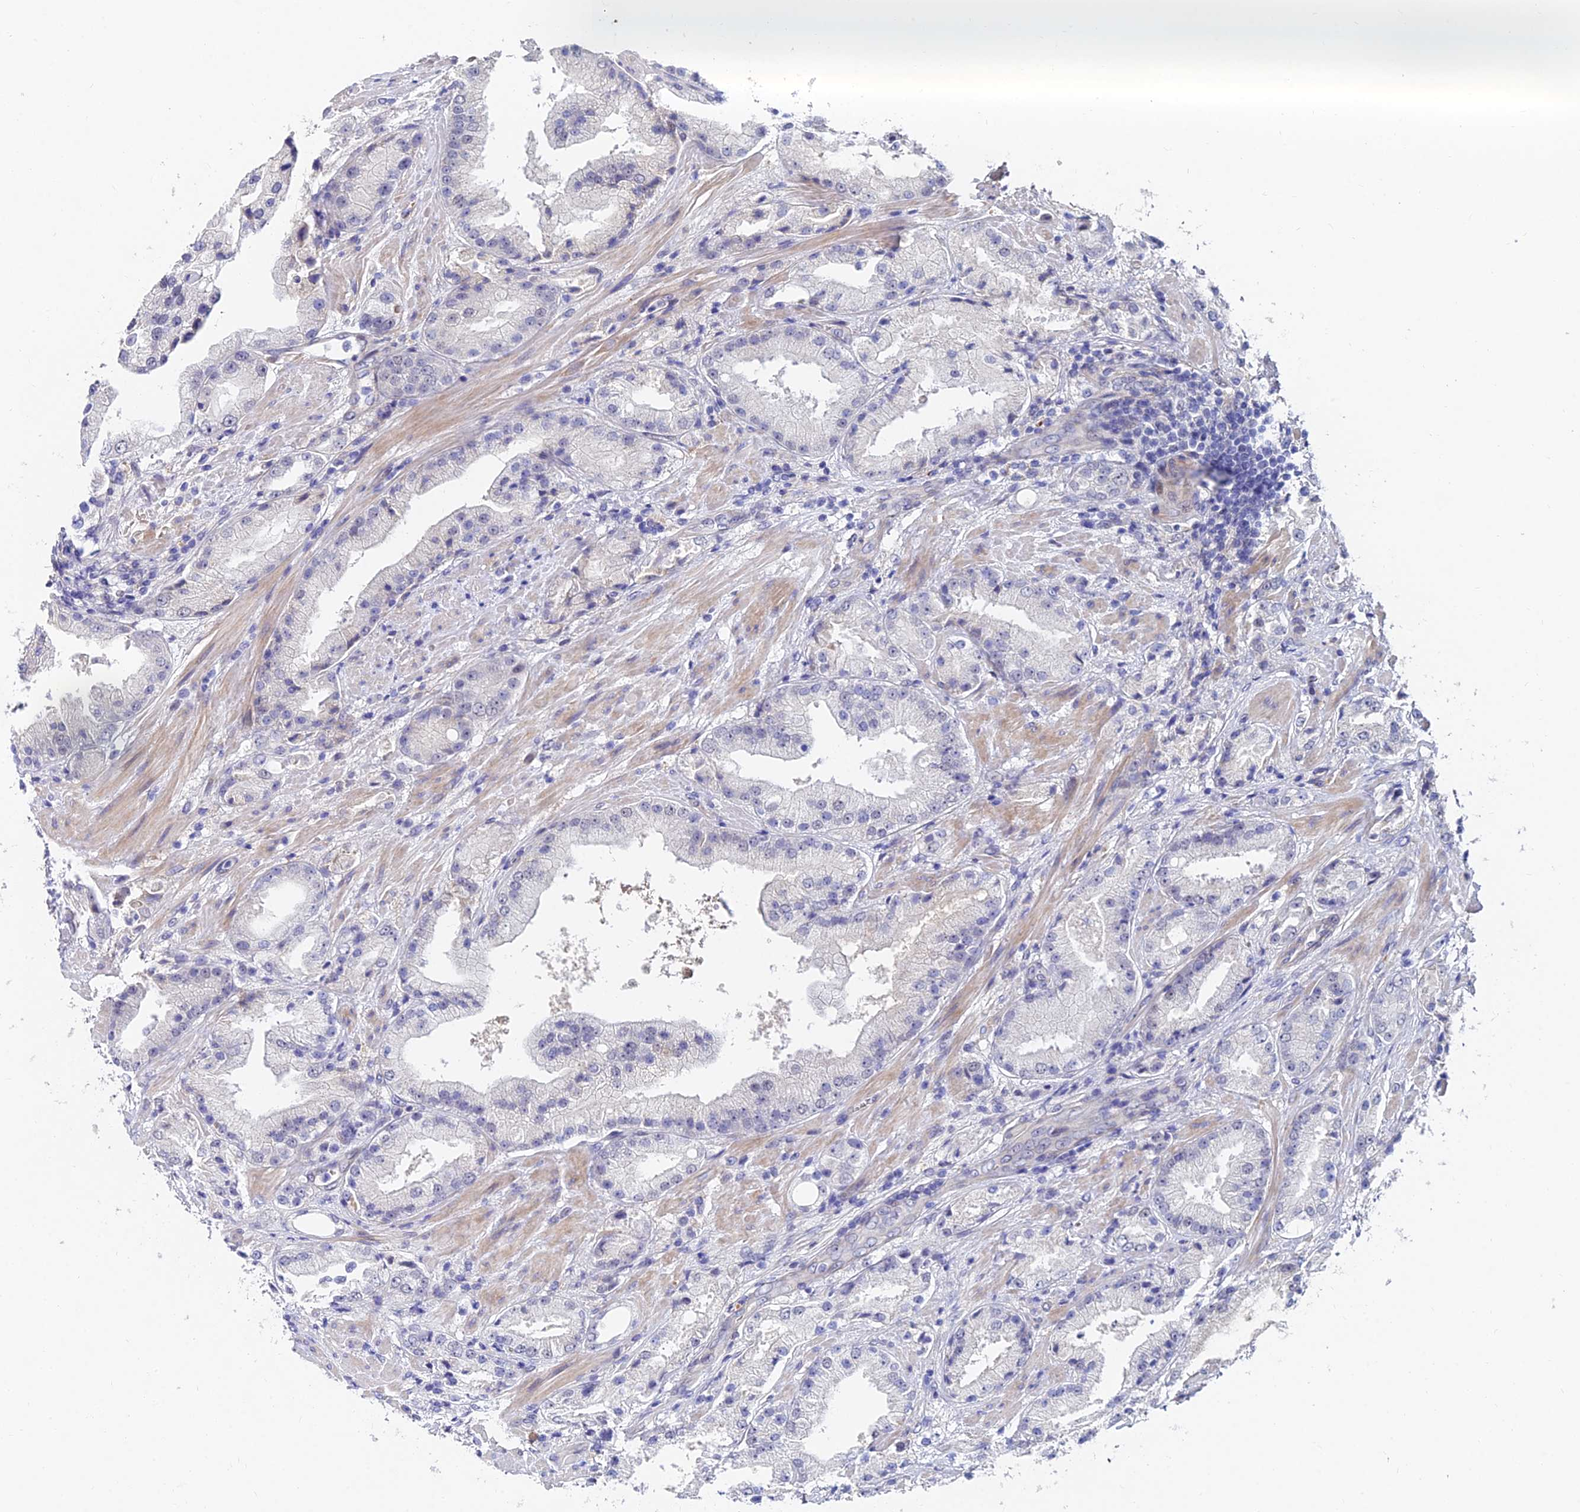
{"staining": {"intensity": "negative", "quantity": "none", "location": "none"}, "tissue": "prostate cancer", "cell_type": "Tumor cells", "image_type": "cancer", "snomed": [{"axis": "morphology", "description": "Adenocarcinoma, Low grade"}, {"axis": "topography", "description": "Prostate"}], "caption": "Immunohistochemical staining of human prostate cancer (adenocarcinoma (low-grade)) shows no significant staining in tumor cells. (IHC, brightfield microscopy, high magnification).", "gene": "TRIM24", "patient": {"sex": "male", "age": 67}}